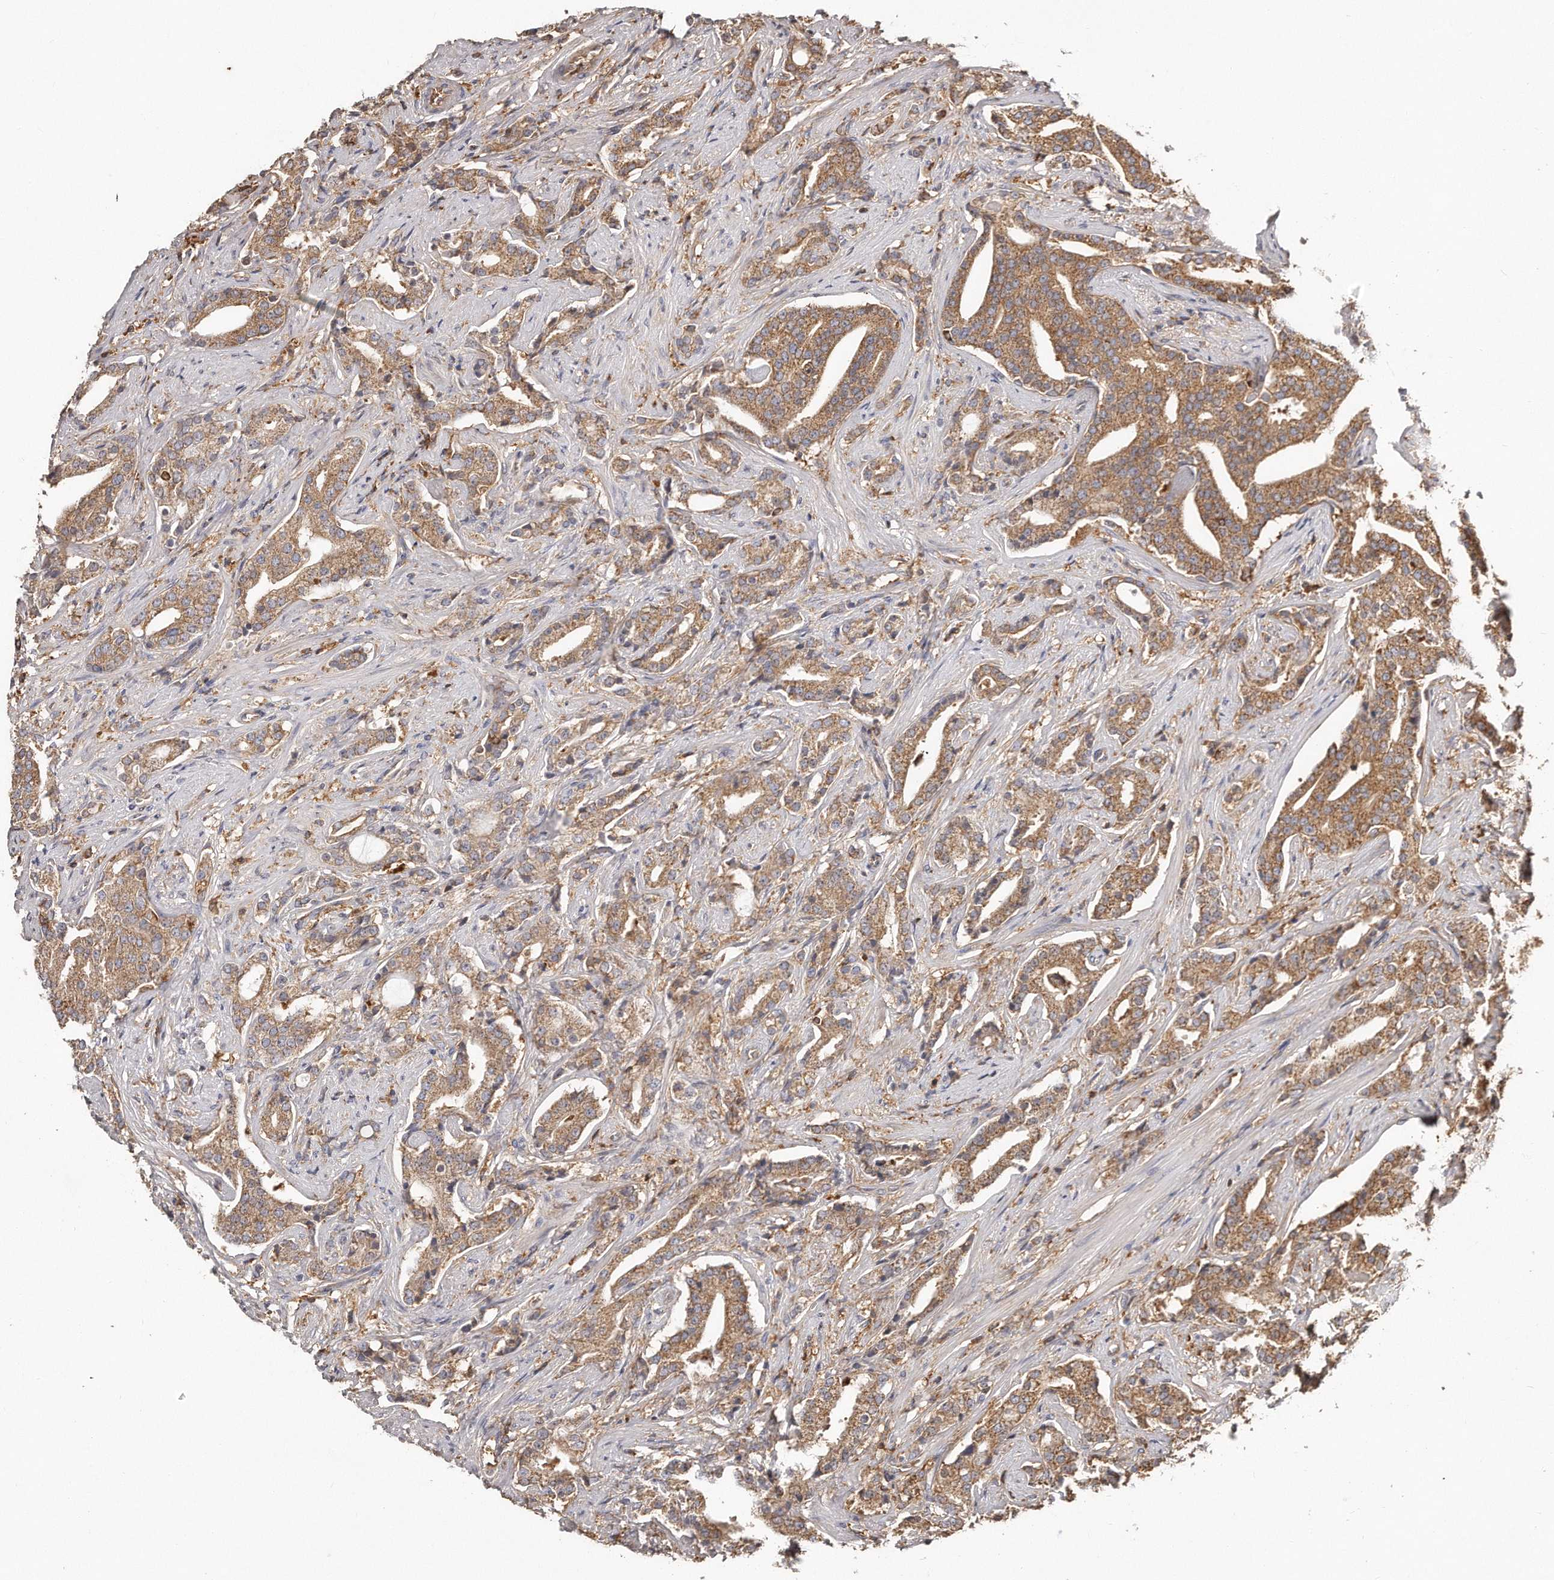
{"staining": {"intensity": "moderate", "quantity": ">75%", "location": "cytoplasmic/membranous"}, "tissue": "prostate cancer", "cell_type": "Tumor cells", "image_type": "cancer", "snomed": [{"axis": "morphology", "description": "Adenocarcinoma, Low grade"}, {"axis": "topography", "description": "Prostate"}], "caption": "Adenocarcinoma (low-grade) (prostate) tissue shows moderate cytoplasmic/membranous staining in about >75% of tumor cells (IHC, brightfield microscopy, high magnification).", "gene": "CAP1", "patient": {"sex": "male", "age": 67}}